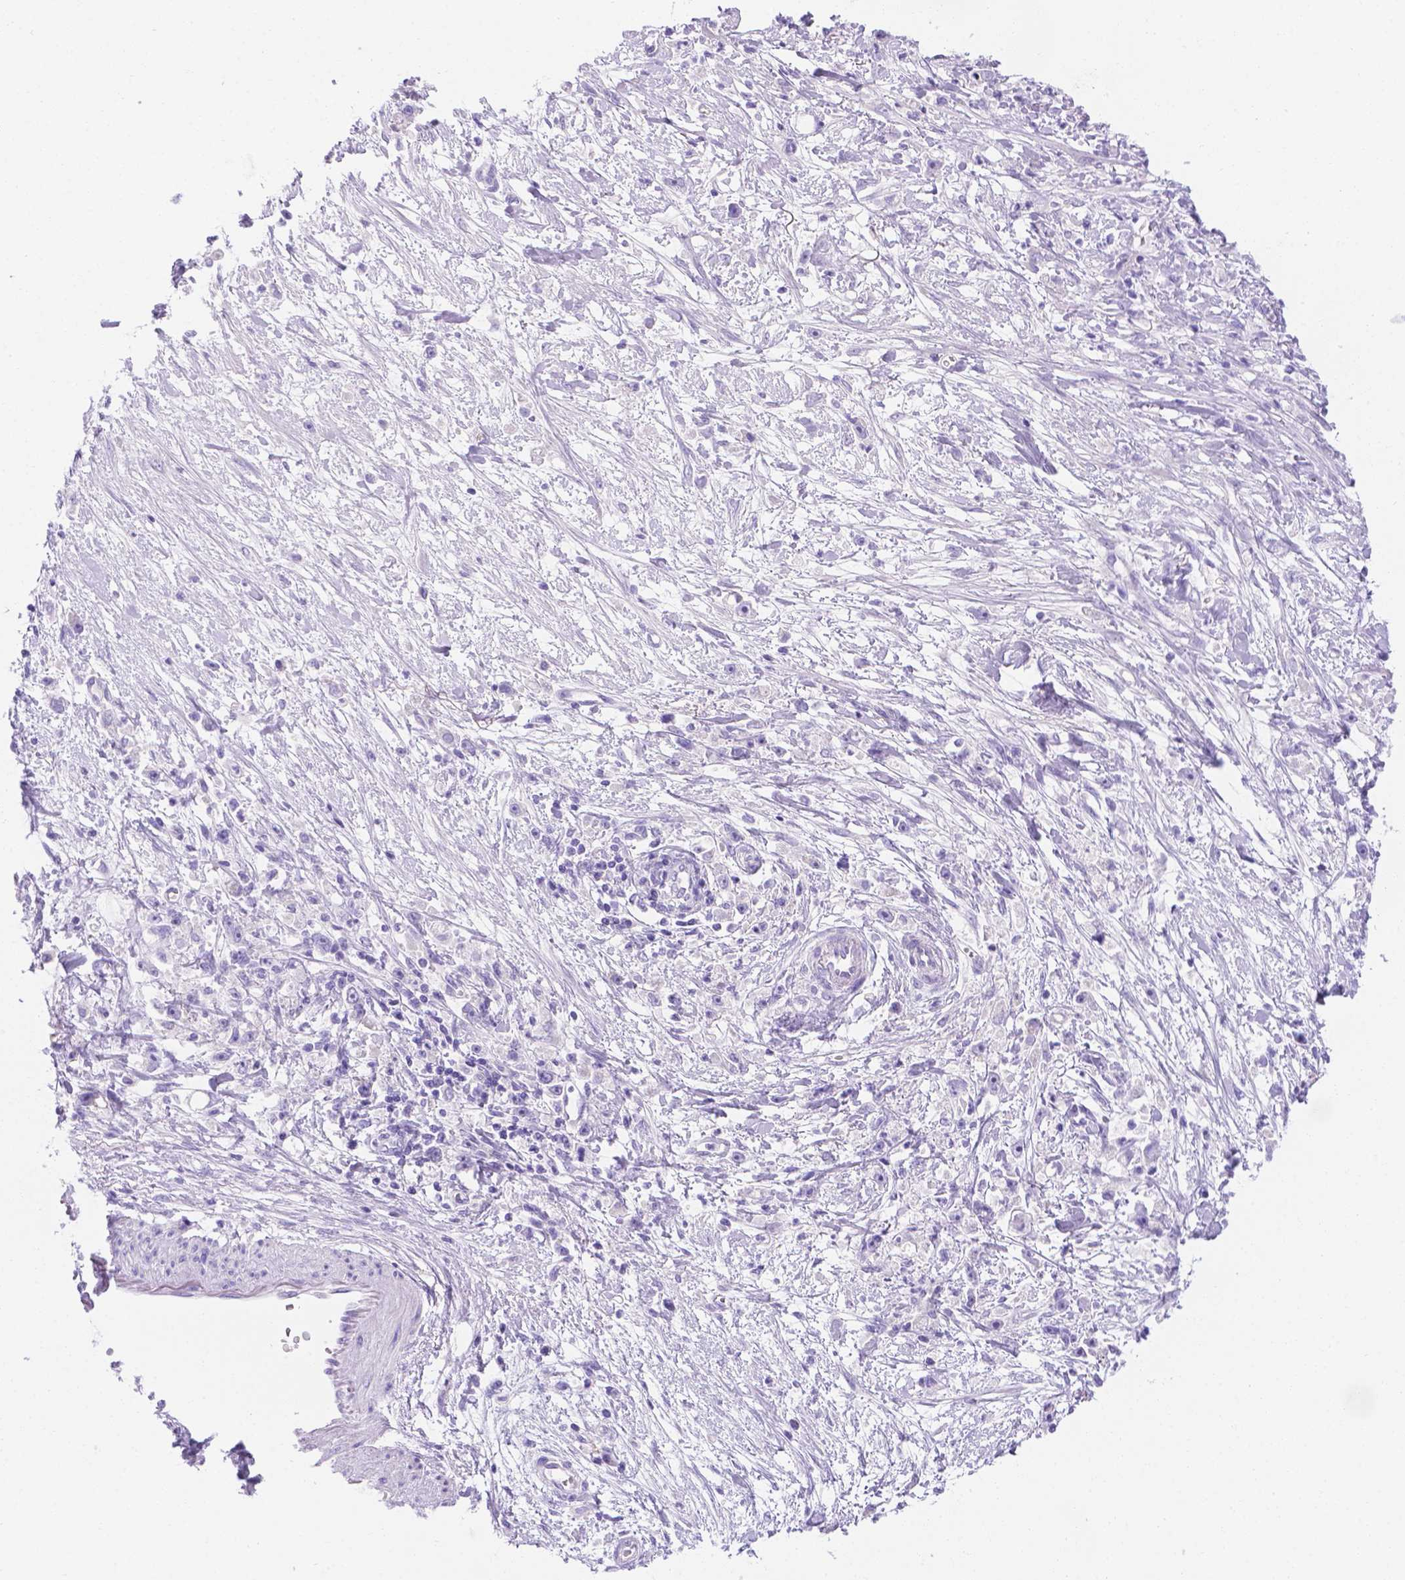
{"staining": {"intensity": "negative", "quantity": "none", "location": "none"}, "tissue": "stomach cancer", "cell_type": "Tumor cells", "image_type": "cancer", "snomed": [{"axis": "morphology", "description": "Adenocarcinoma, NOS"}, {"axis": "topography", "description": "Stomach"}], "caption": "Immunohistochemistry of human stomach cancer exhibits no expression in tumor cells.", "gene": "MLN", "patient": {"sex": "female", "age": 59}}